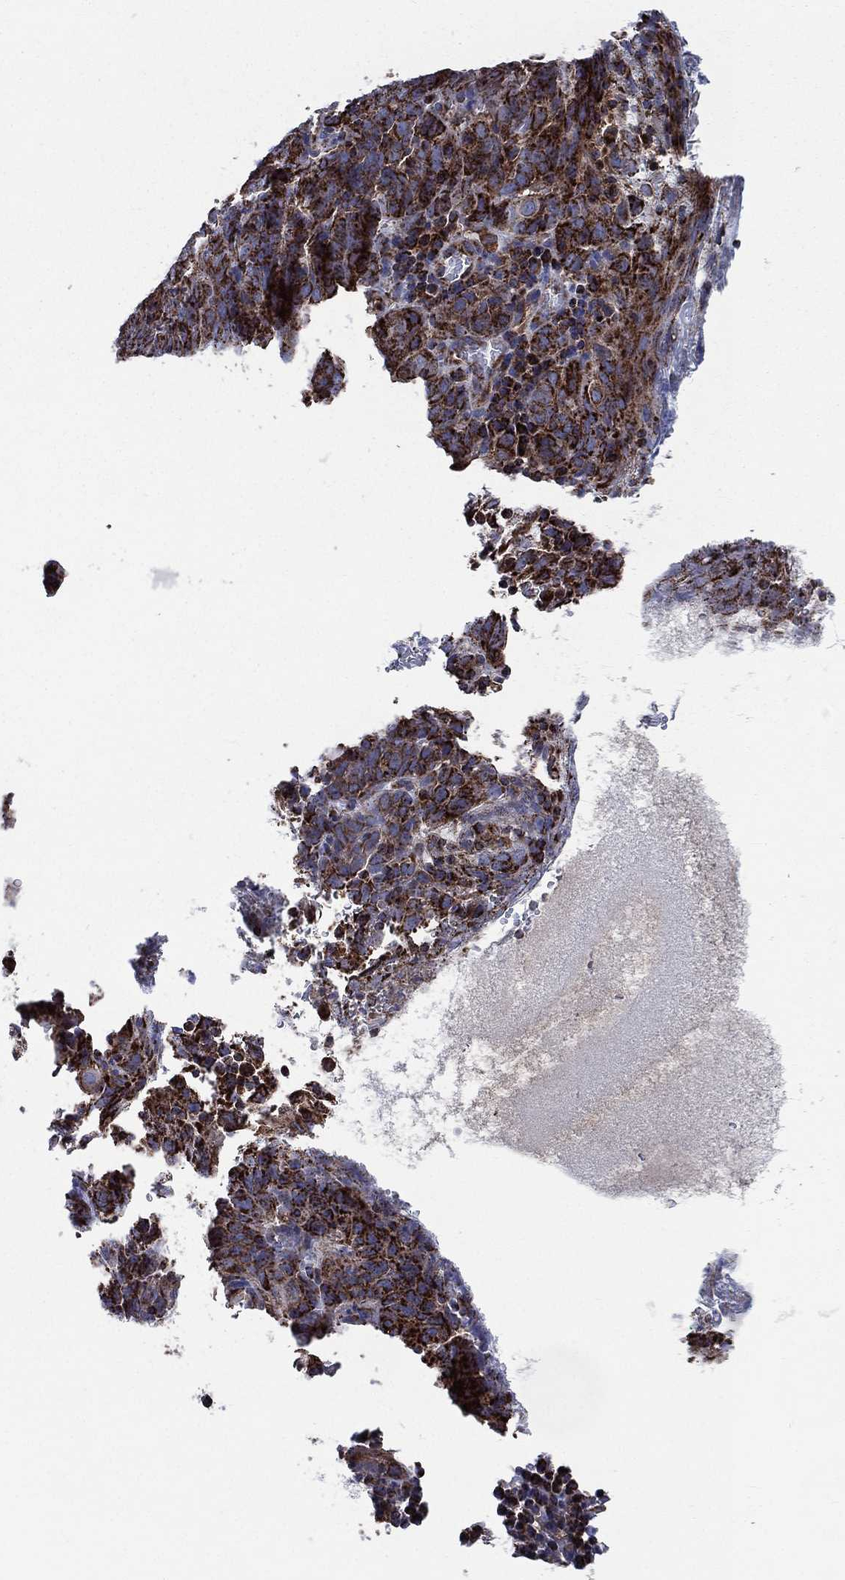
{"staining": {"intensity": "strong", "quantity": ">75%", "location": "cytoplasmic/membranous"}, "tissue": "skin cancer", "cell_type": "Tumor cells", "image_type": "cancer", "snomed": [{"axis": "morphology", "description": "Squamous cell carcinoma, NOS"}, {"axis": "topography", "description": "Skin"}, {"axis": "topography", "description": "Anal"}], "caption": "DAB immunohistochemical staining of skin cancer (squamous cell carcinoma) shows strong cytoplasmic/membranous protein staining in approximately >75% of tumor cells. The staining was performed using DAB (3,3'-diaminobenzidine), with brown indicating positive protein expression. Nuclei are stained blue with hematoxylin.", "gene": "ANKRD37", "patient": {"sex": "female", "age": 51}}